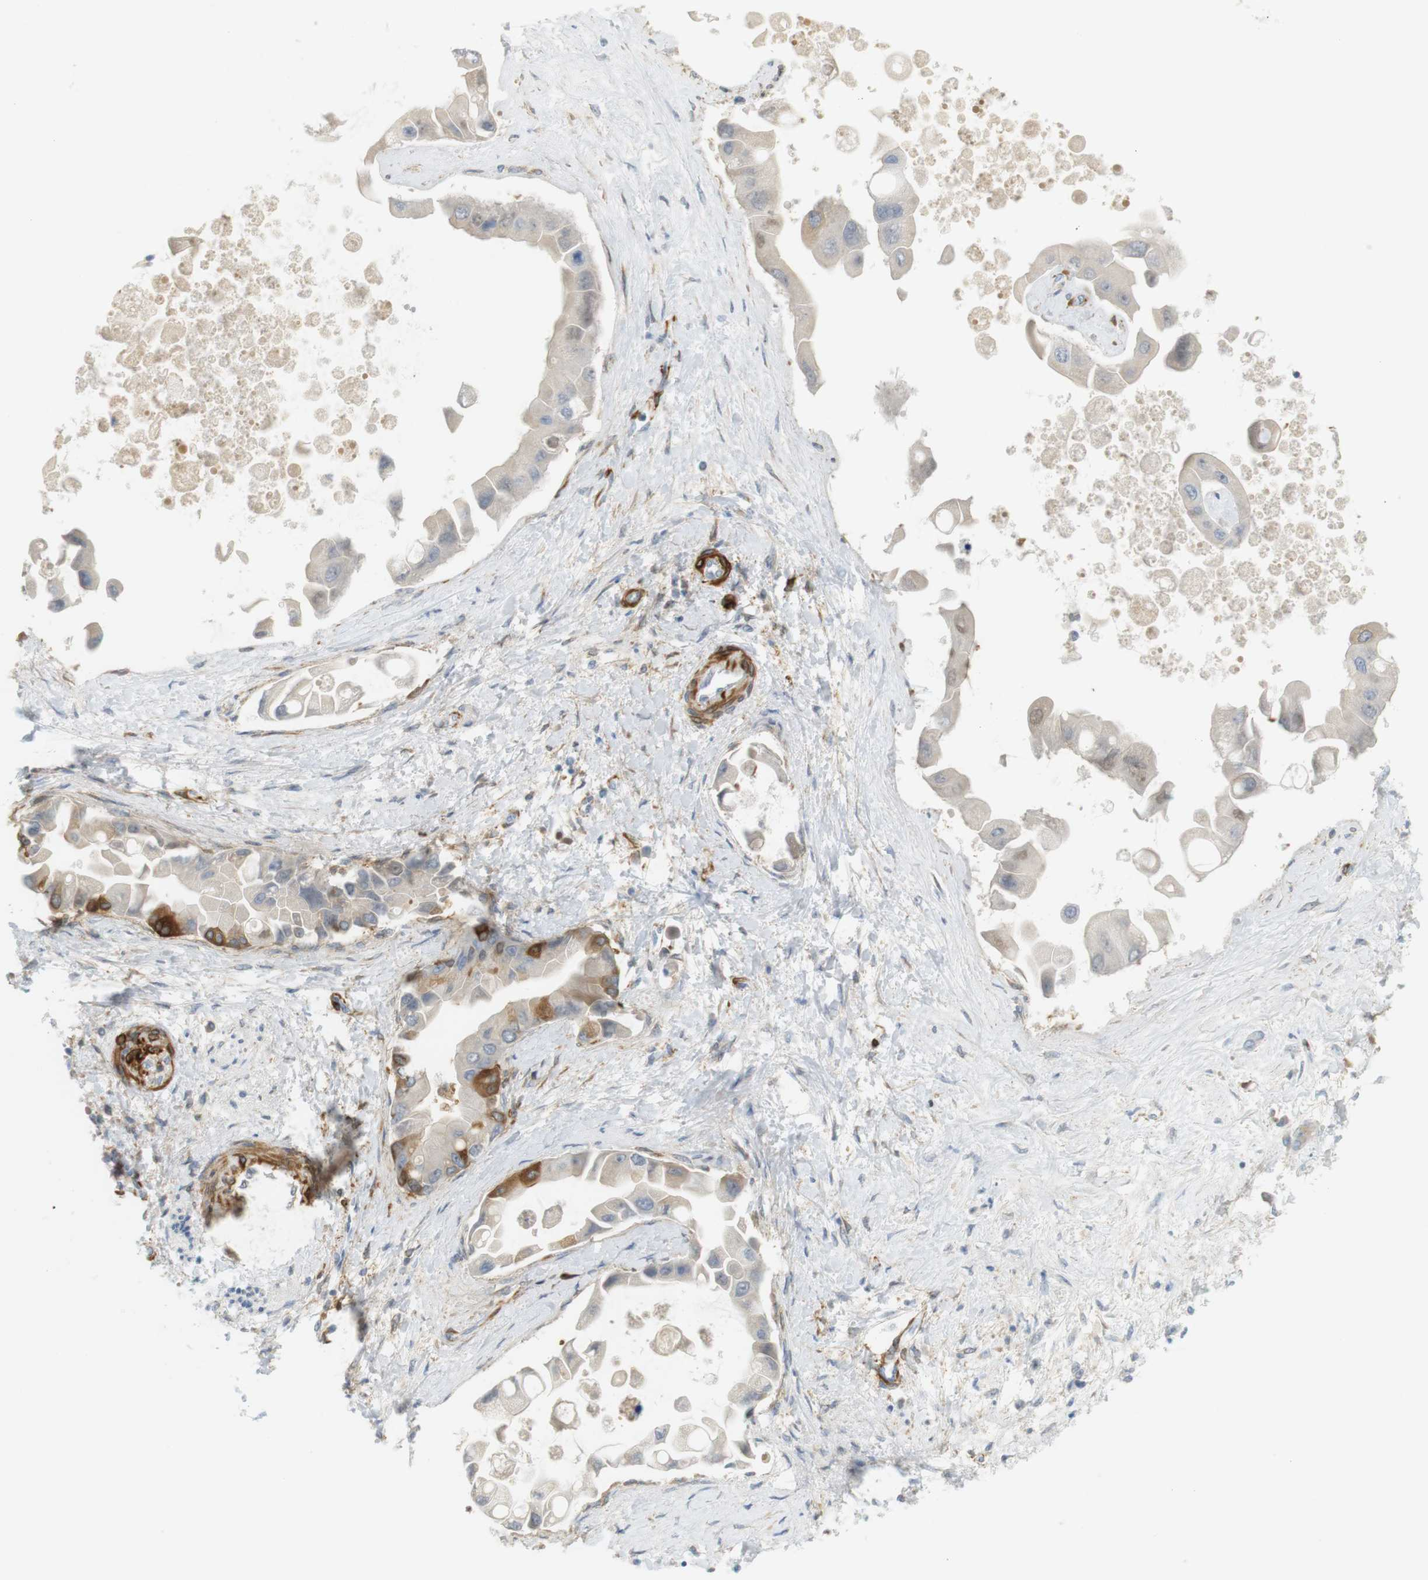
{"staining": {"intensity": "strong", "quantity": "<25%", "location": "cytoplasmic/membranous"}, "tissue": "liver cancer", "cell_type": "Tumor cells", "image_type": "cancer", "snomed": [{"axis": "morphology", "description": "Cholangiocarcinoma"}, {"axis": "topography", "description": "Liver"}], "caption": "High-magnification brightfield microscopy of liver cancer stained with DAB (brown) and counterstained with hematoxylin (blue). tumor cells exhibit strong cytoplasmic/membranous expression is seen in approximately<25% of cells.", "gene": "PDE3A", "patient": {"sex": "male", "age": 50}}